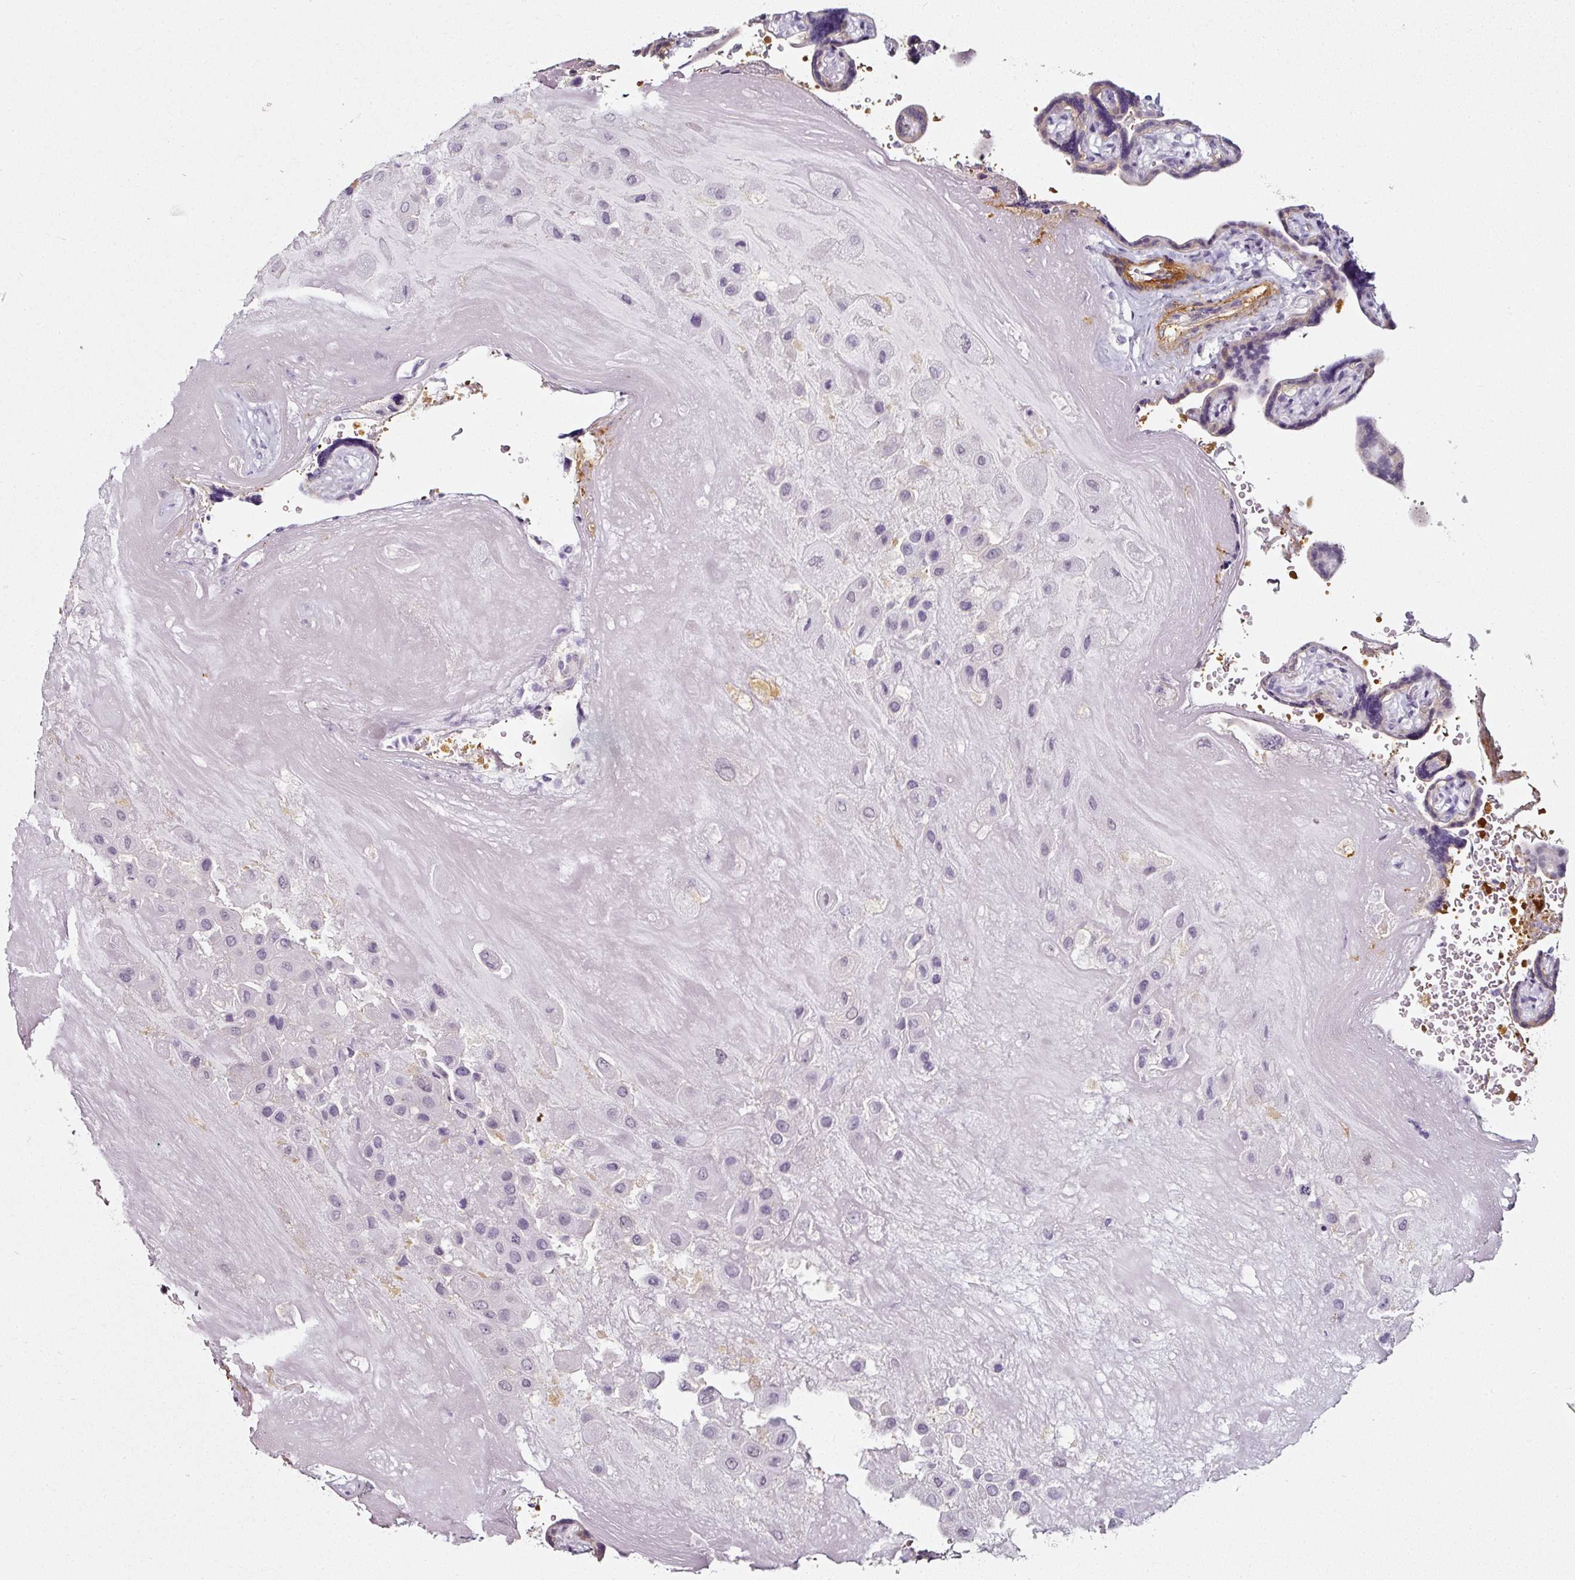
{"staining": {"intensity": "negative", "quantity": "none", "location": "none"}, "tissue": "placenta", "cell_type": "Decidual cells", "image_type": "normal", "snomed": [{"axis": "morphology", "description": "Normal tissue, NOS"}, {"axis": "topography", "description": "Placenta"}], "caption": "An IHC photomicrograph of unremarkable placenta is shown. There is no staining in decidual cells of placenta. (DAB (3,3'-diaminobenzidine) immunohistochemistry with hematoxylin counter stain).", "gene": "CAP2", "patient": {"sex": "female", "age": 32}}